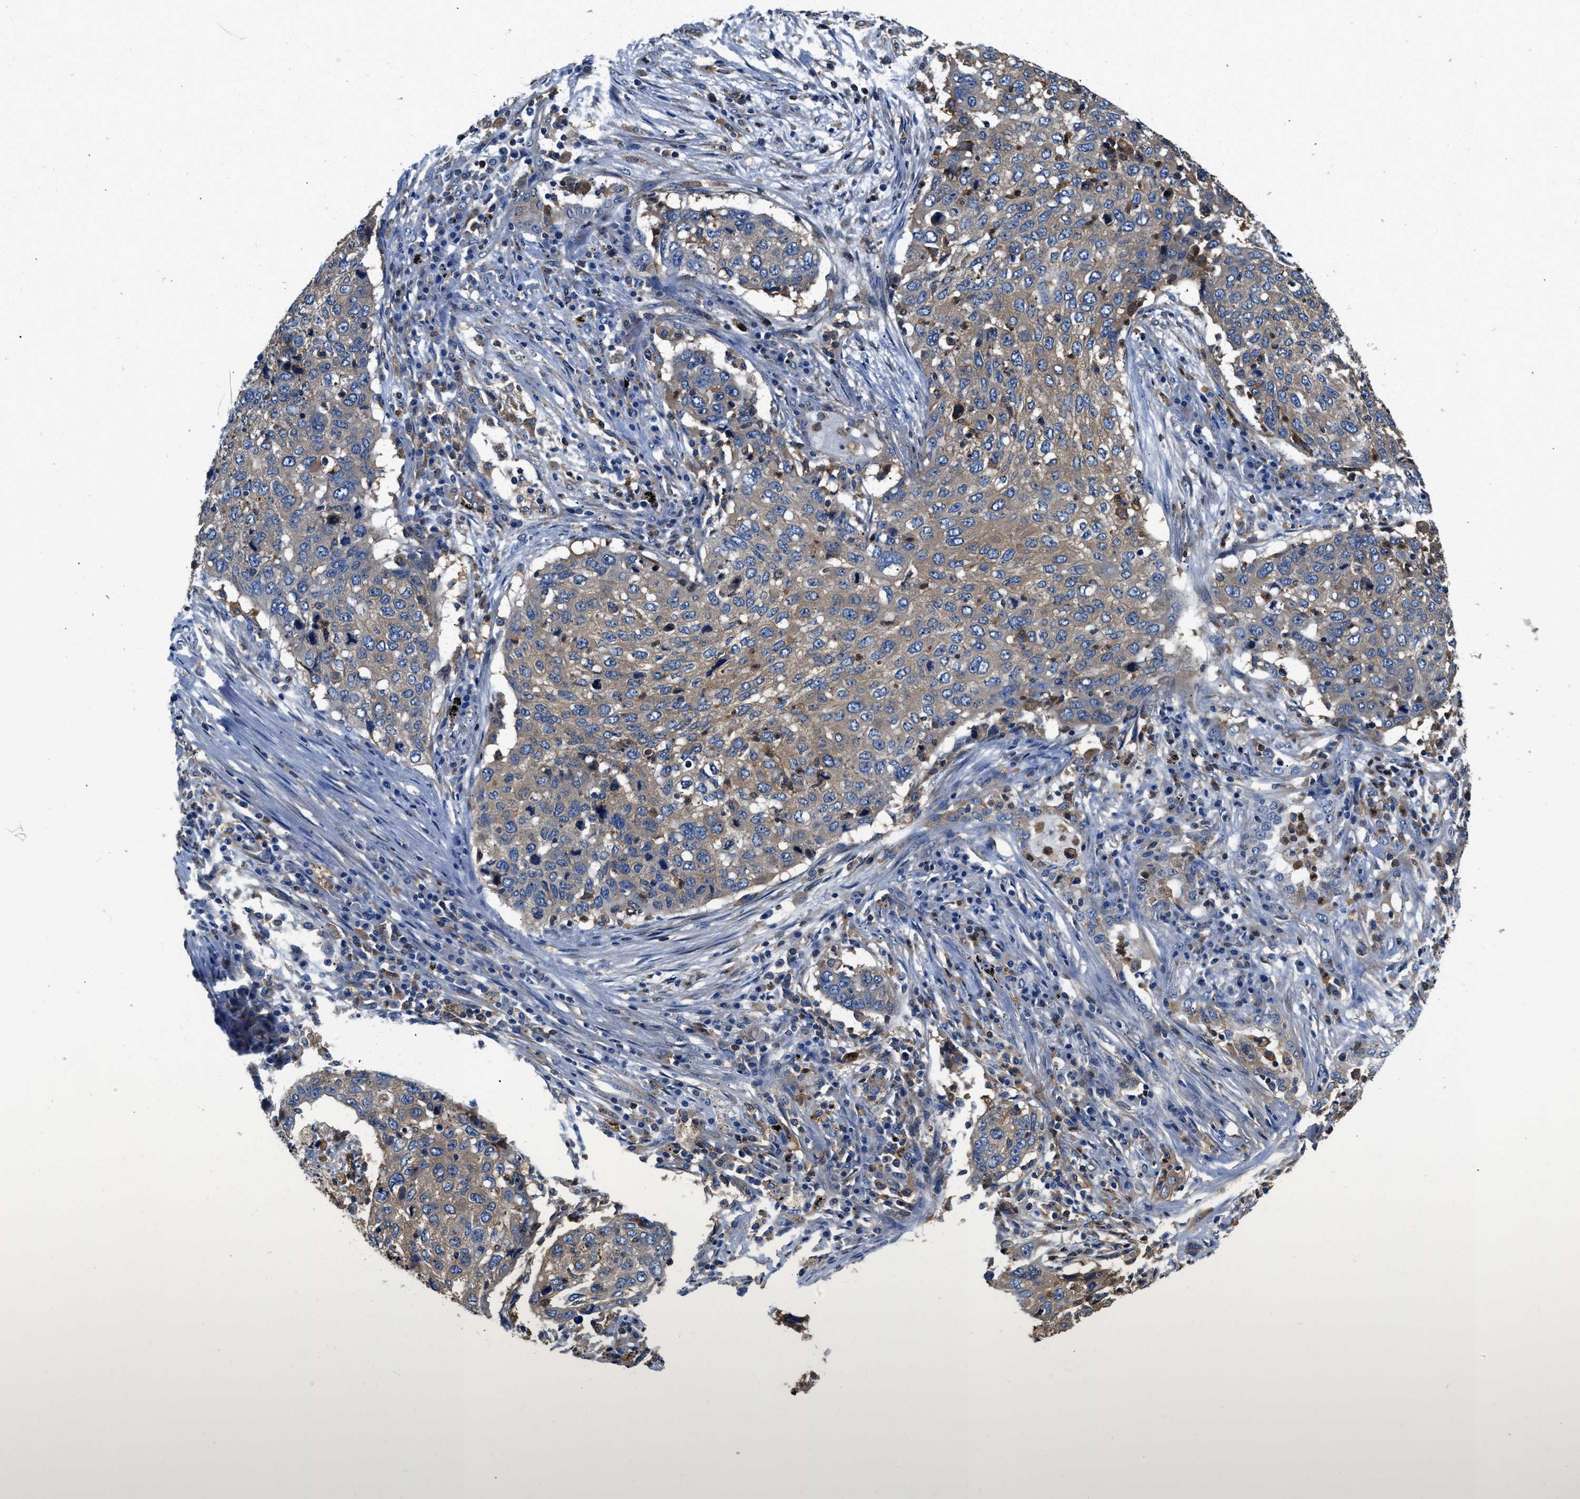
{"staining": {"intensity": "moderate", "quantity": ">75%", "location": "cytoplasmic/membranous"}, "tissue": "lung cancer", "cell_type": "Tumor cells", "image_type": "cancer", "snomed": [{"axis": "morphology", "description": "Squamous cell carcinoma, NOS"}, {"axis": "topography", "description": "Lung"}], "caption": "IHC micrograph of neoplastic tissue: lung squamous cell carcinoma stained using immunohistochemistry reveals medium levels of moderate protein expression localized specifically in the cytoplasmic/membranous of tumor cells, appearing as a cytoplasmic/membranous brown color.", "gene": "PKM", "patient": {"sex": "female", "age": 63}}